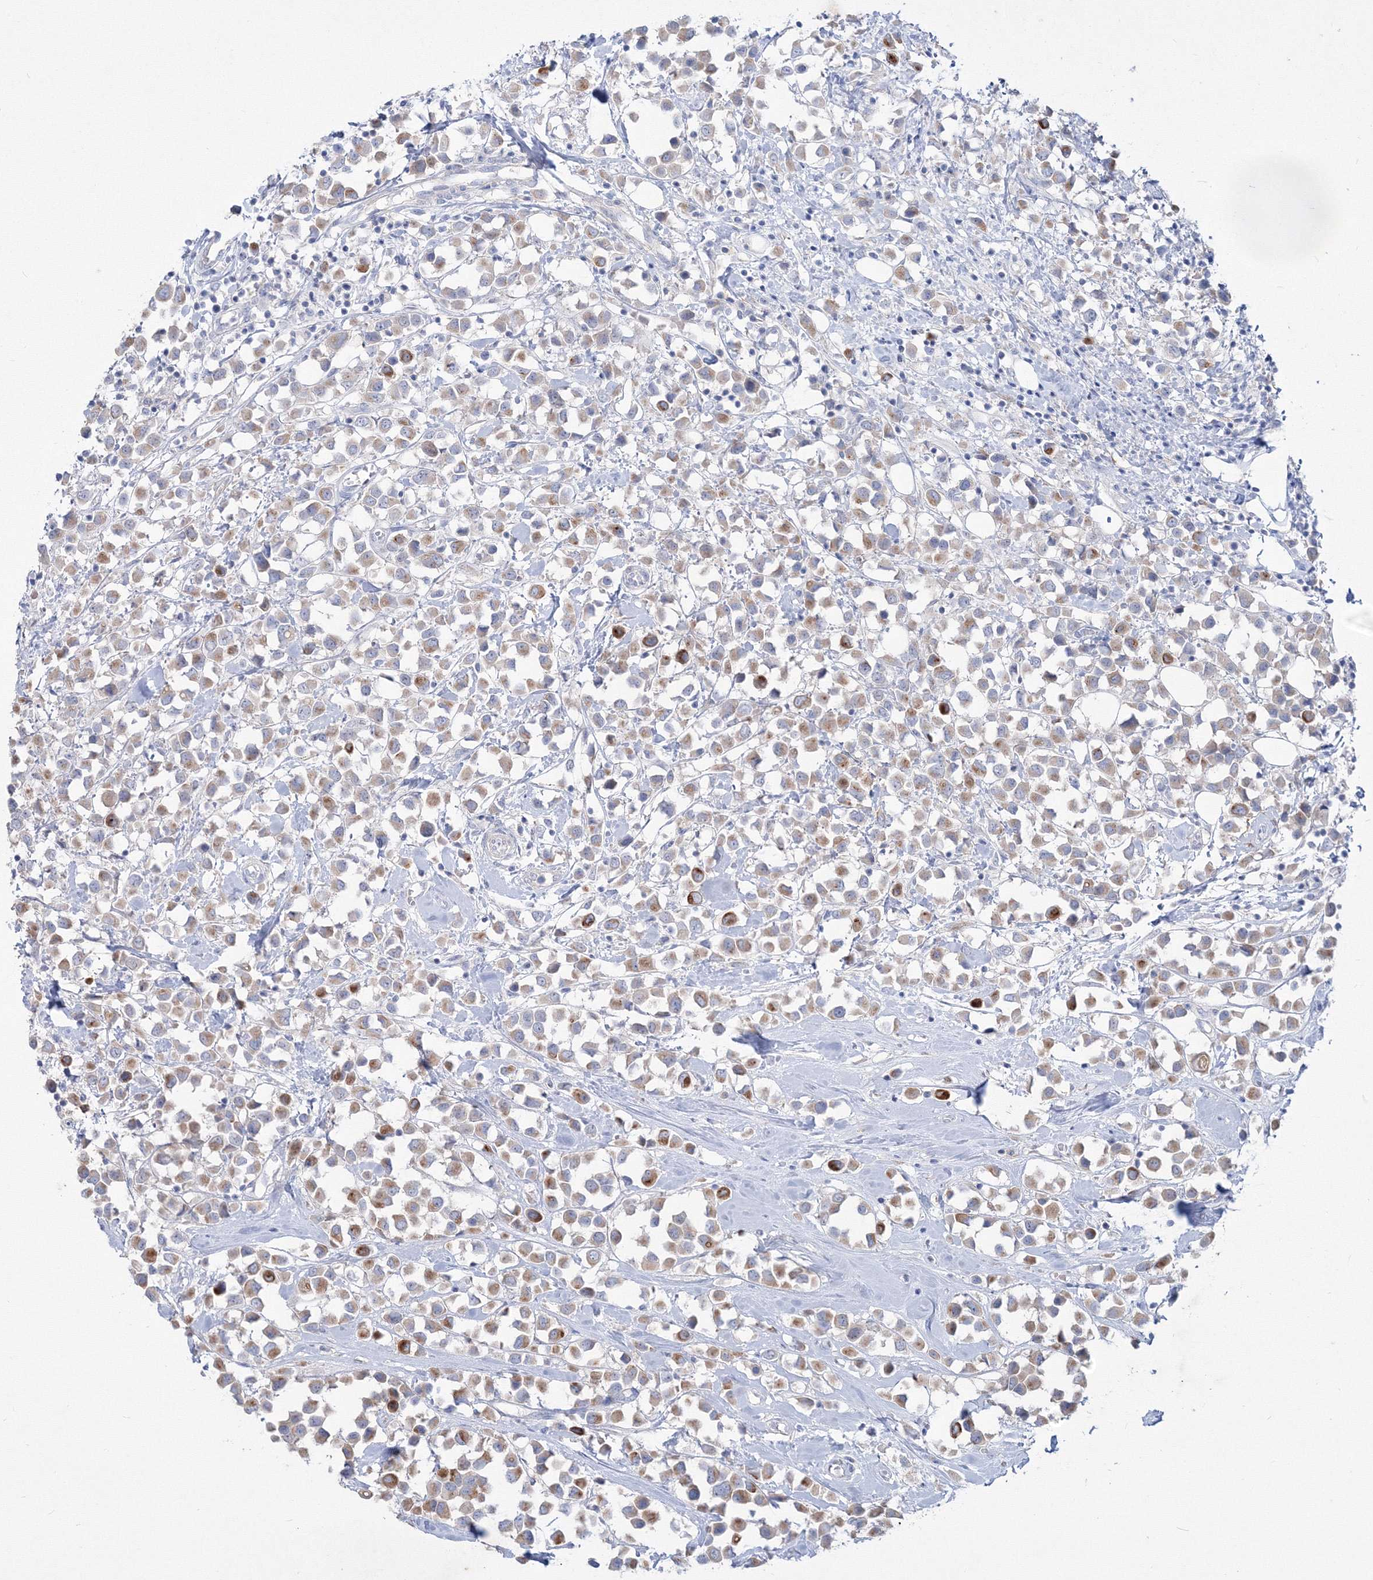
{"staining": {"intensity": "moderate", "quantity": "25%-75%", "location": "cytoplasmic/membranous"}, "tissue": "breast cancer", "cell_type": "Tumor cells", "image_type": "cancer", "snomed": [{"axis": "morphology", "description": "Duct carcinoma"}, {"axis": "topography", "description": "Breast"}], "caption": "Immunohistochemistry (IHC) staining of breast infiltrating ductal carcinoma, which demonstrates medium levels of moderate cytoplasmic/membranous expression in about 25%-75% of tumor cells indicating moderate cytoplasmic/membranous protein positivity. The staining was performed using DAB (brown) for protein detection and nuclei were counterstained in hematoxylin (blue).", "gene": "TMEM139", "patient": {"sex": "female", "age": 61}}